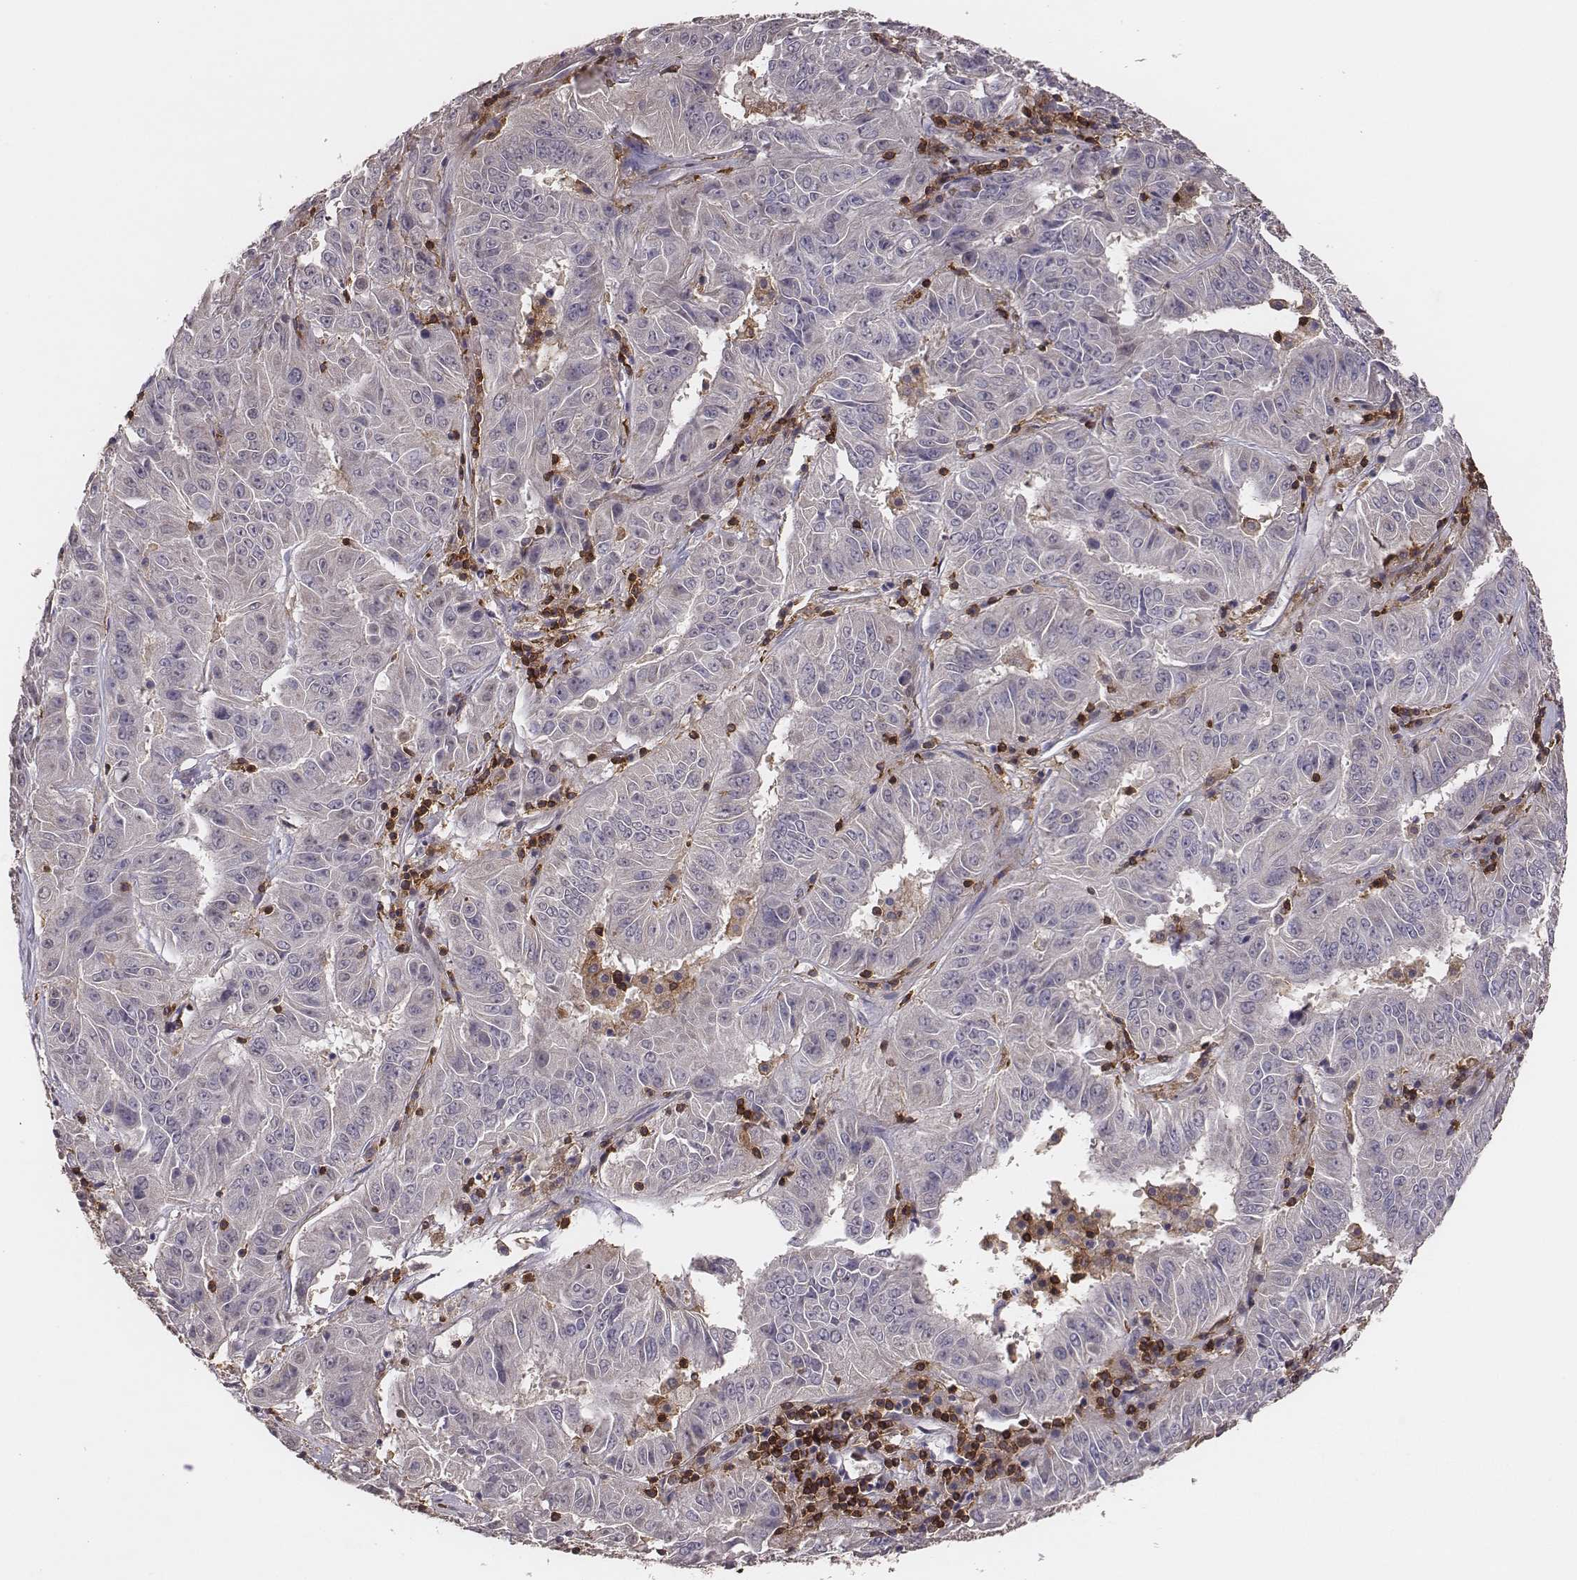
{"staining": {"intensity": "negative", "quantity": "none", "location": "none"}, "tissue": "pancreatic cancer", "cell_type": "Tumor cells", "image_type": "cancer", "snomed": [{"axis": "morphology", "description": "Adenocarcinoma, NOS"}, {"axis": "topography", "description": "Pancreas"}], "caption": "Pancreatic cancer (adenocarcinoma) was stained to show a protein in brown. There is no significant positivity in tumor cells. (DAB (3,3'-diaminobenzidine) immunohistochemistry (IHC) visualized using brightfield microscopy, high magnification).", "gene": "PILRA", "patient": {"sex": "male", "age": 63}}